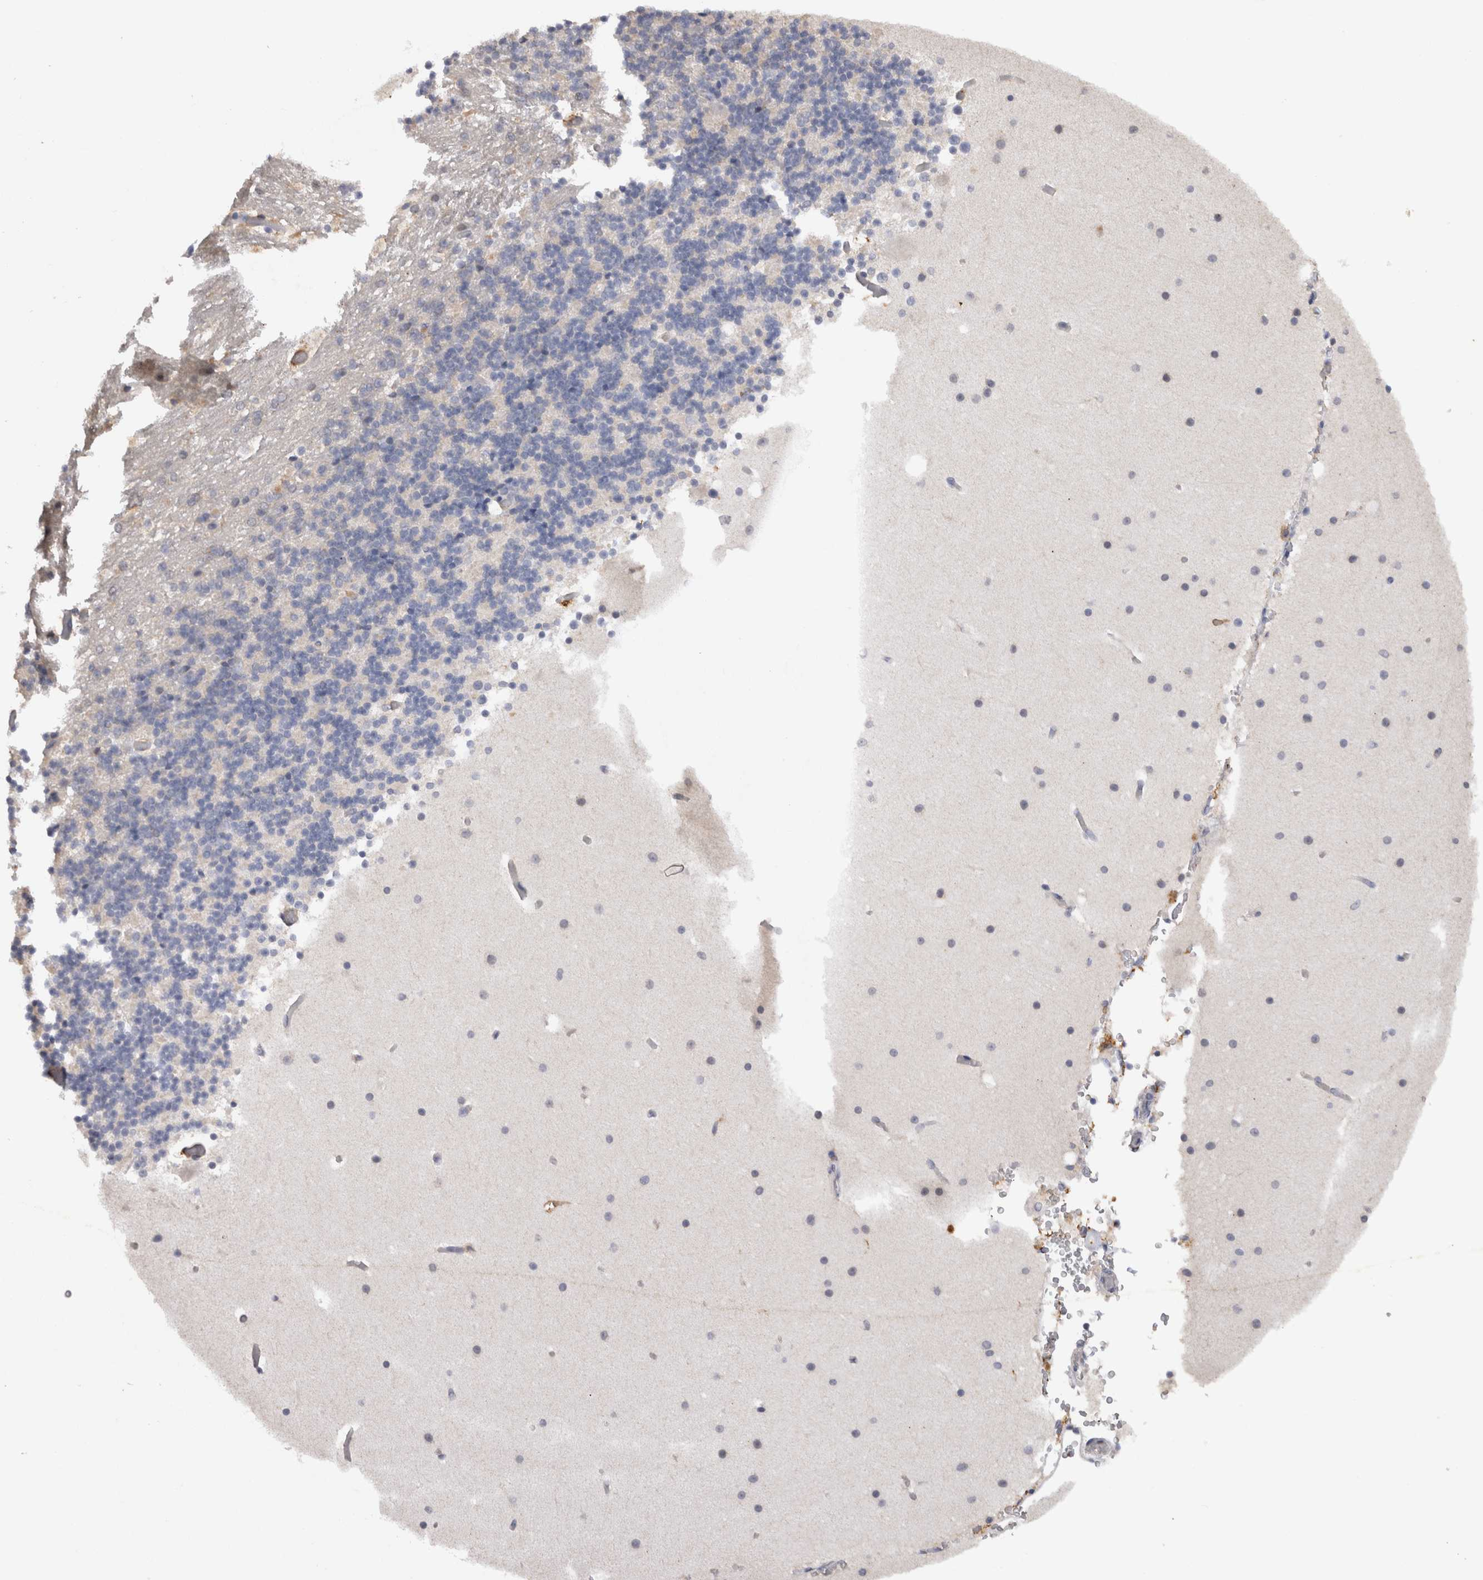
{"staining": {"intensity": "negative", "quantity": "none", "location": "none"}, "tissue": "cerebellum", "cell_type": "Cells in granular layer", "image_type": "normal", "snomed": [{"axis": "morphology", "description": "Normal tissue, NOS"}, {"axis": "topography", "description": "Cerebellum"}], "caption": "This histopathology image is of benign cerebellum stained with immunohistochemistry to label a protein in brown with the nuclei are counter-stained blue. There is no positivity in cells in granular layer.", "gene": "VSIG4", "patient": {"sex": "male", "age": 57}}